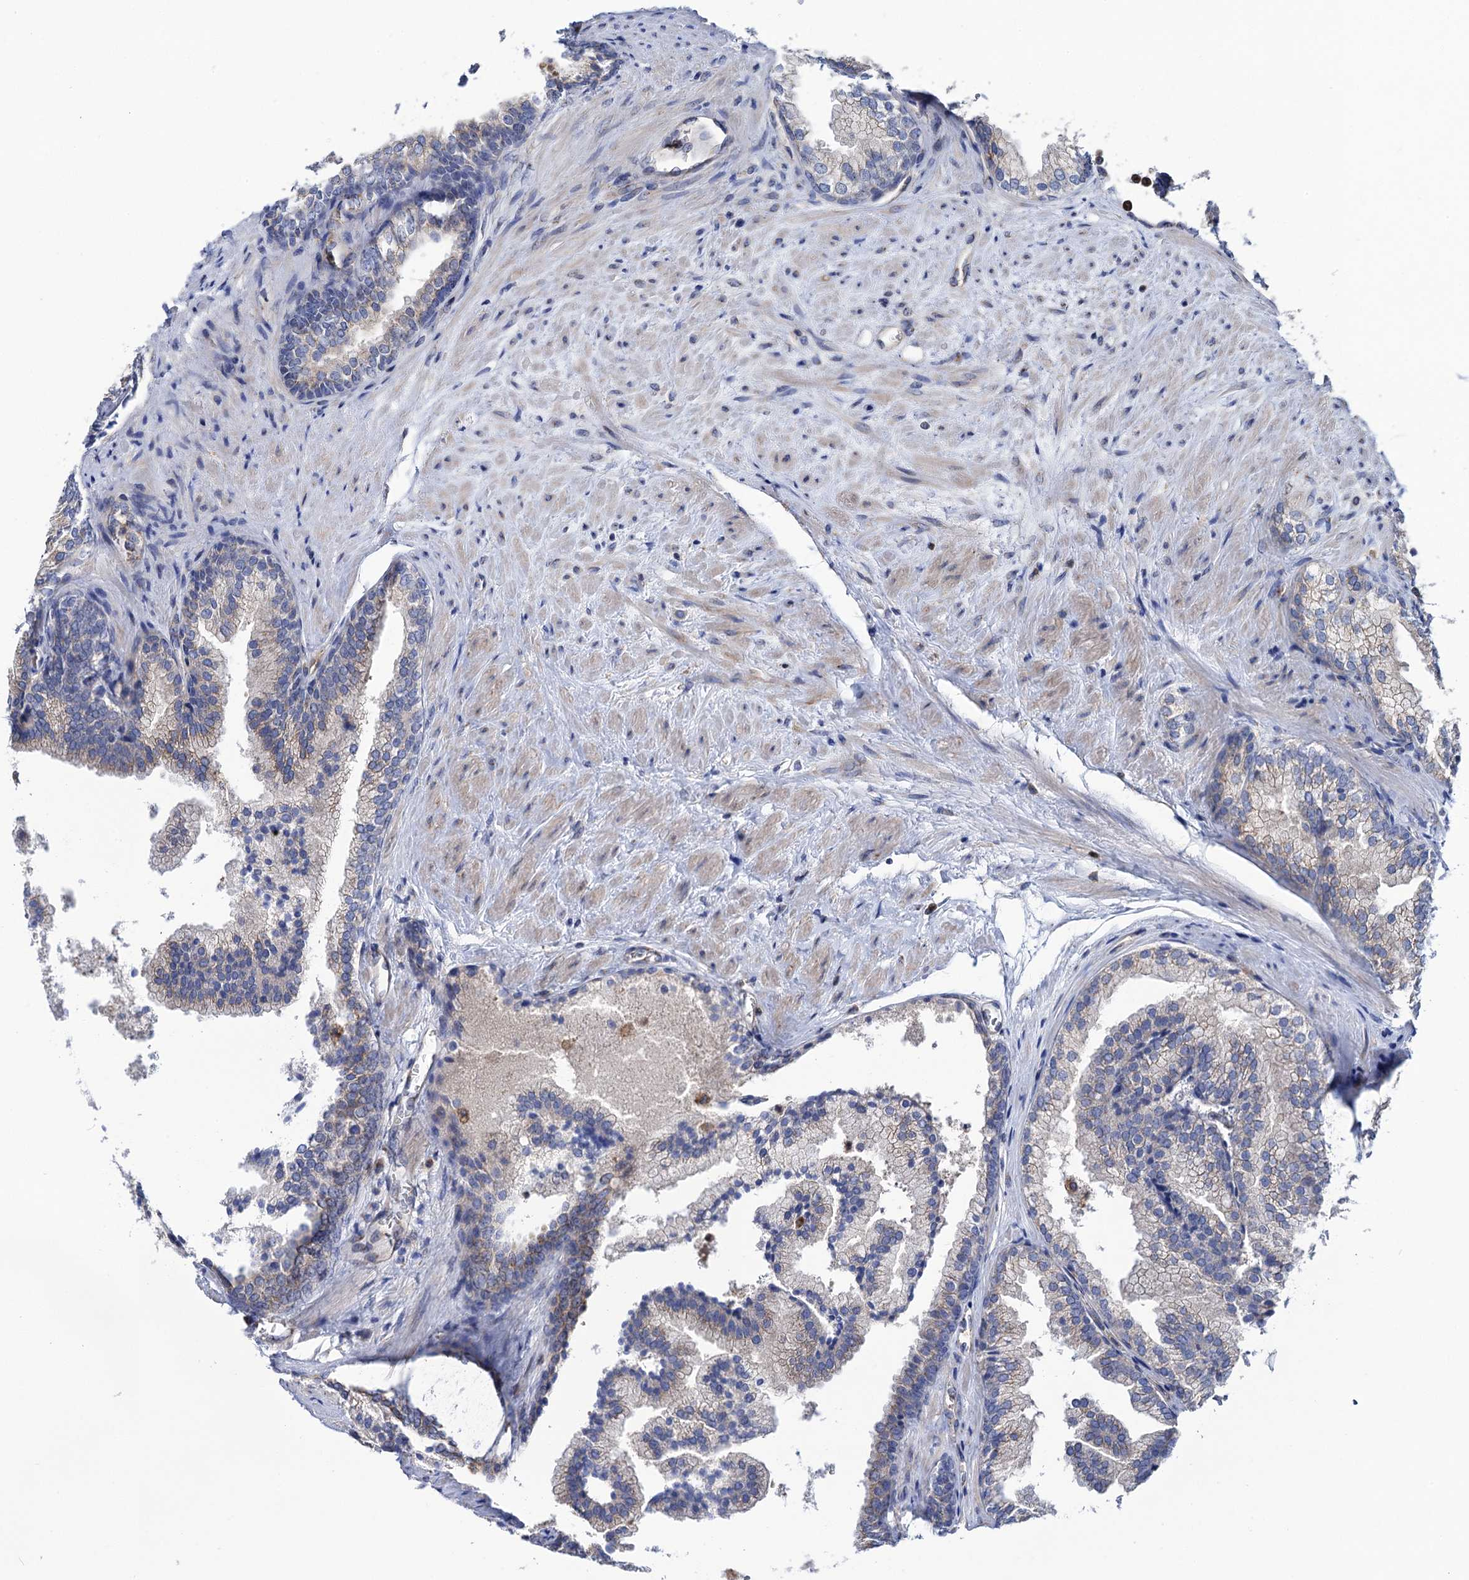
{"staining": {"intensity": "weak", "quantity": "<25%", "location": "cytoplasmic/membranous"}, "tissue": "prostate", "cell_type": "Glandular cells", "image_type": "normal", "snomed": [{"axis": "morphology", "description": "Normal tissue, NOS"}, {"axis": "topography", "description": "Prostate"}], "caption": "There is no significant expression in glandular cells of prostate. Nuclei are stained in blue.", "gene": "DYDC1", "patient": {"sex": "male", "age": 76}}